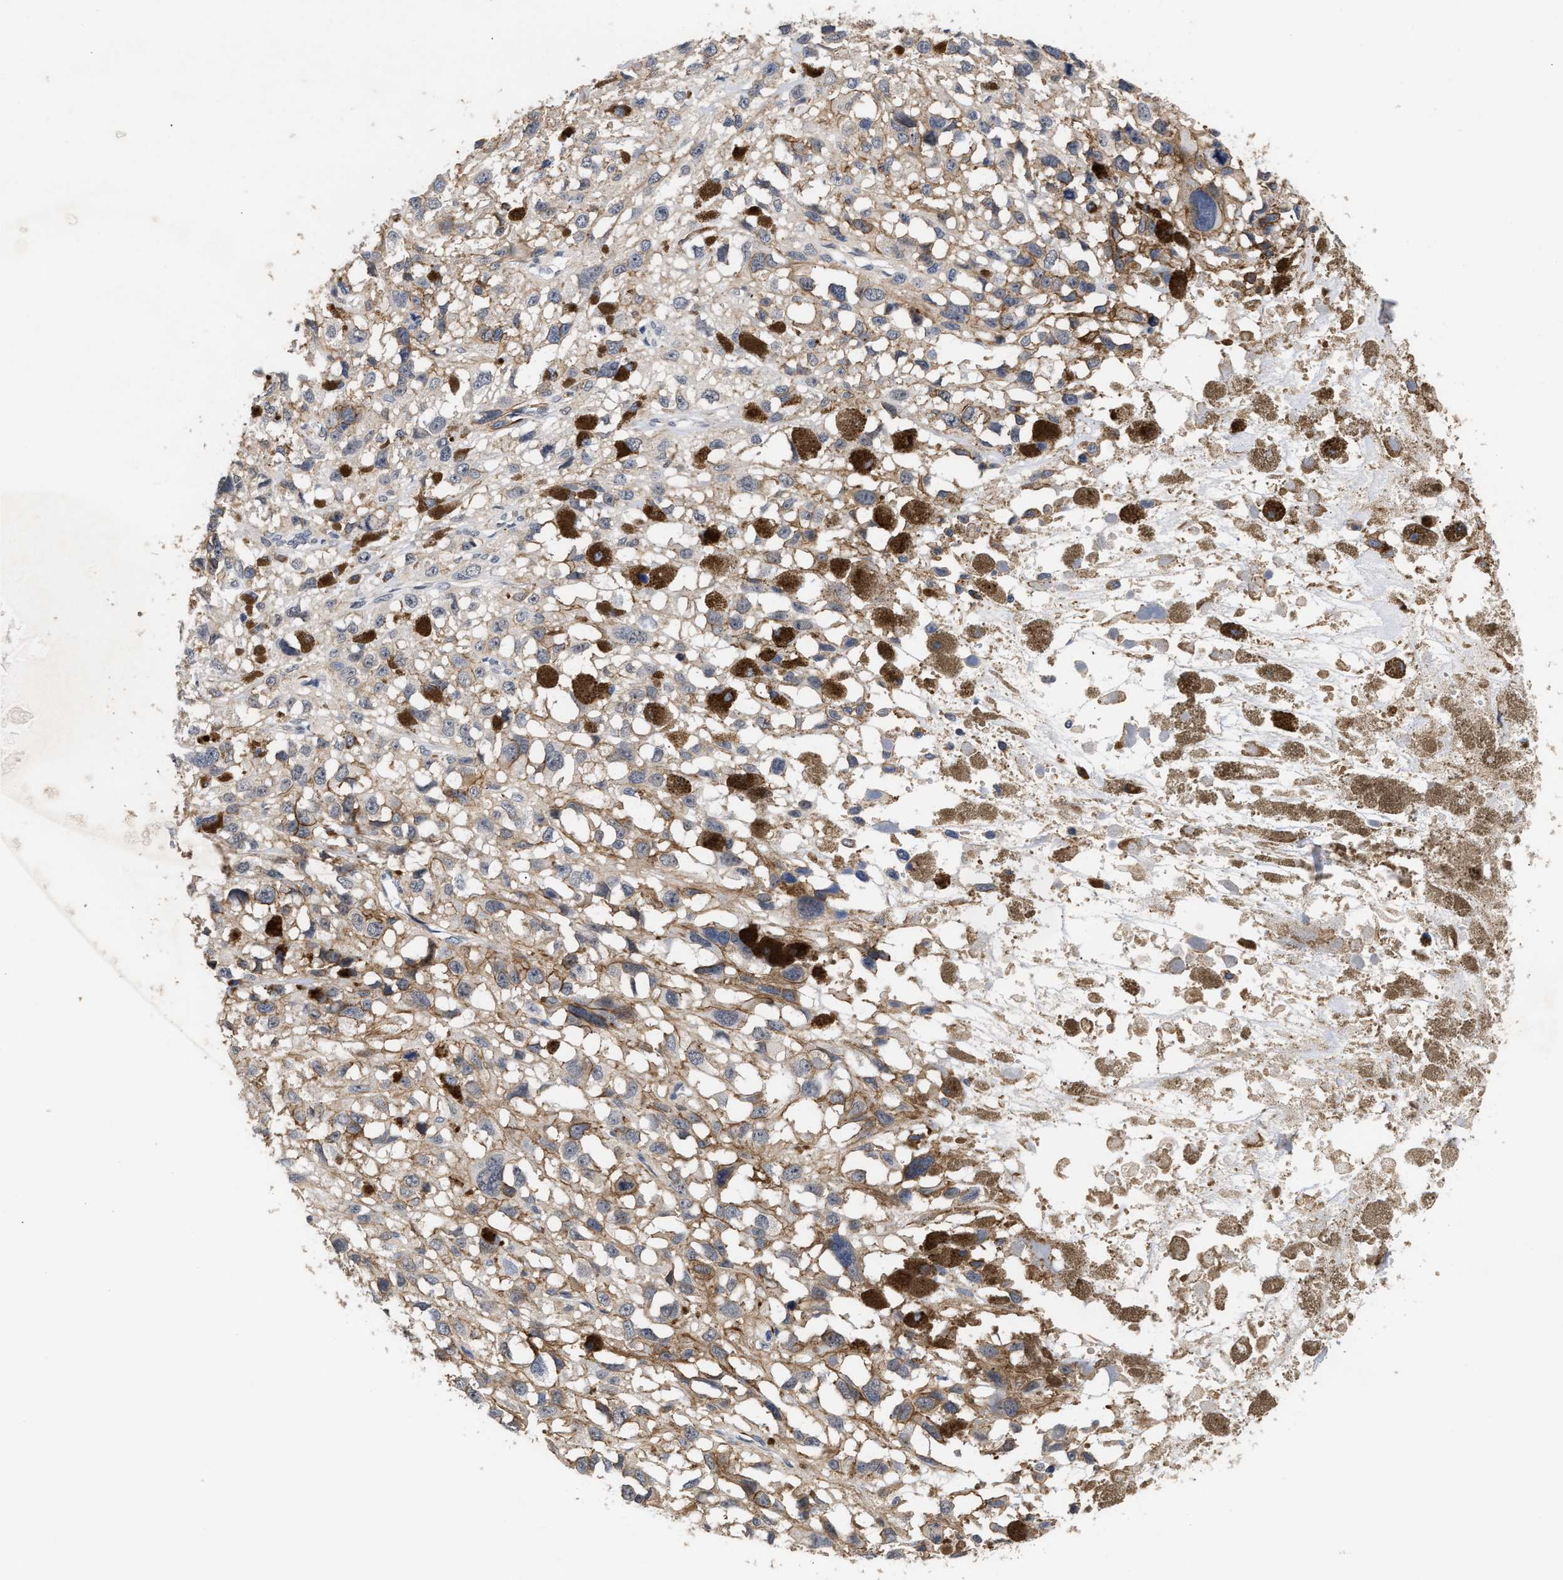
{"staining": {"intensity": "weak", "quantity": "<25%", "location": "cytoplasmic/membranous"}, "tissue": "melanoma", "cell_type": "Tumor cells", "image_type": "cancer", "snomed": [{"axis": "morphology", "description": "Malignant melanoma, Metastatic site"}, {"axis": "topography", "description": "Lymph node"}], "caption": "Immunohistochemistry image of human malignant melanoma (metastatic site) stained for a protein (brown), which displays no expression in tumor cells. (DAB (3,3'-diaminobenzidine) immunohistochemistry with hematoxylin counter stain).", "gene": "AHNAK2", "patient": {"sex": "male", "age": 59}}